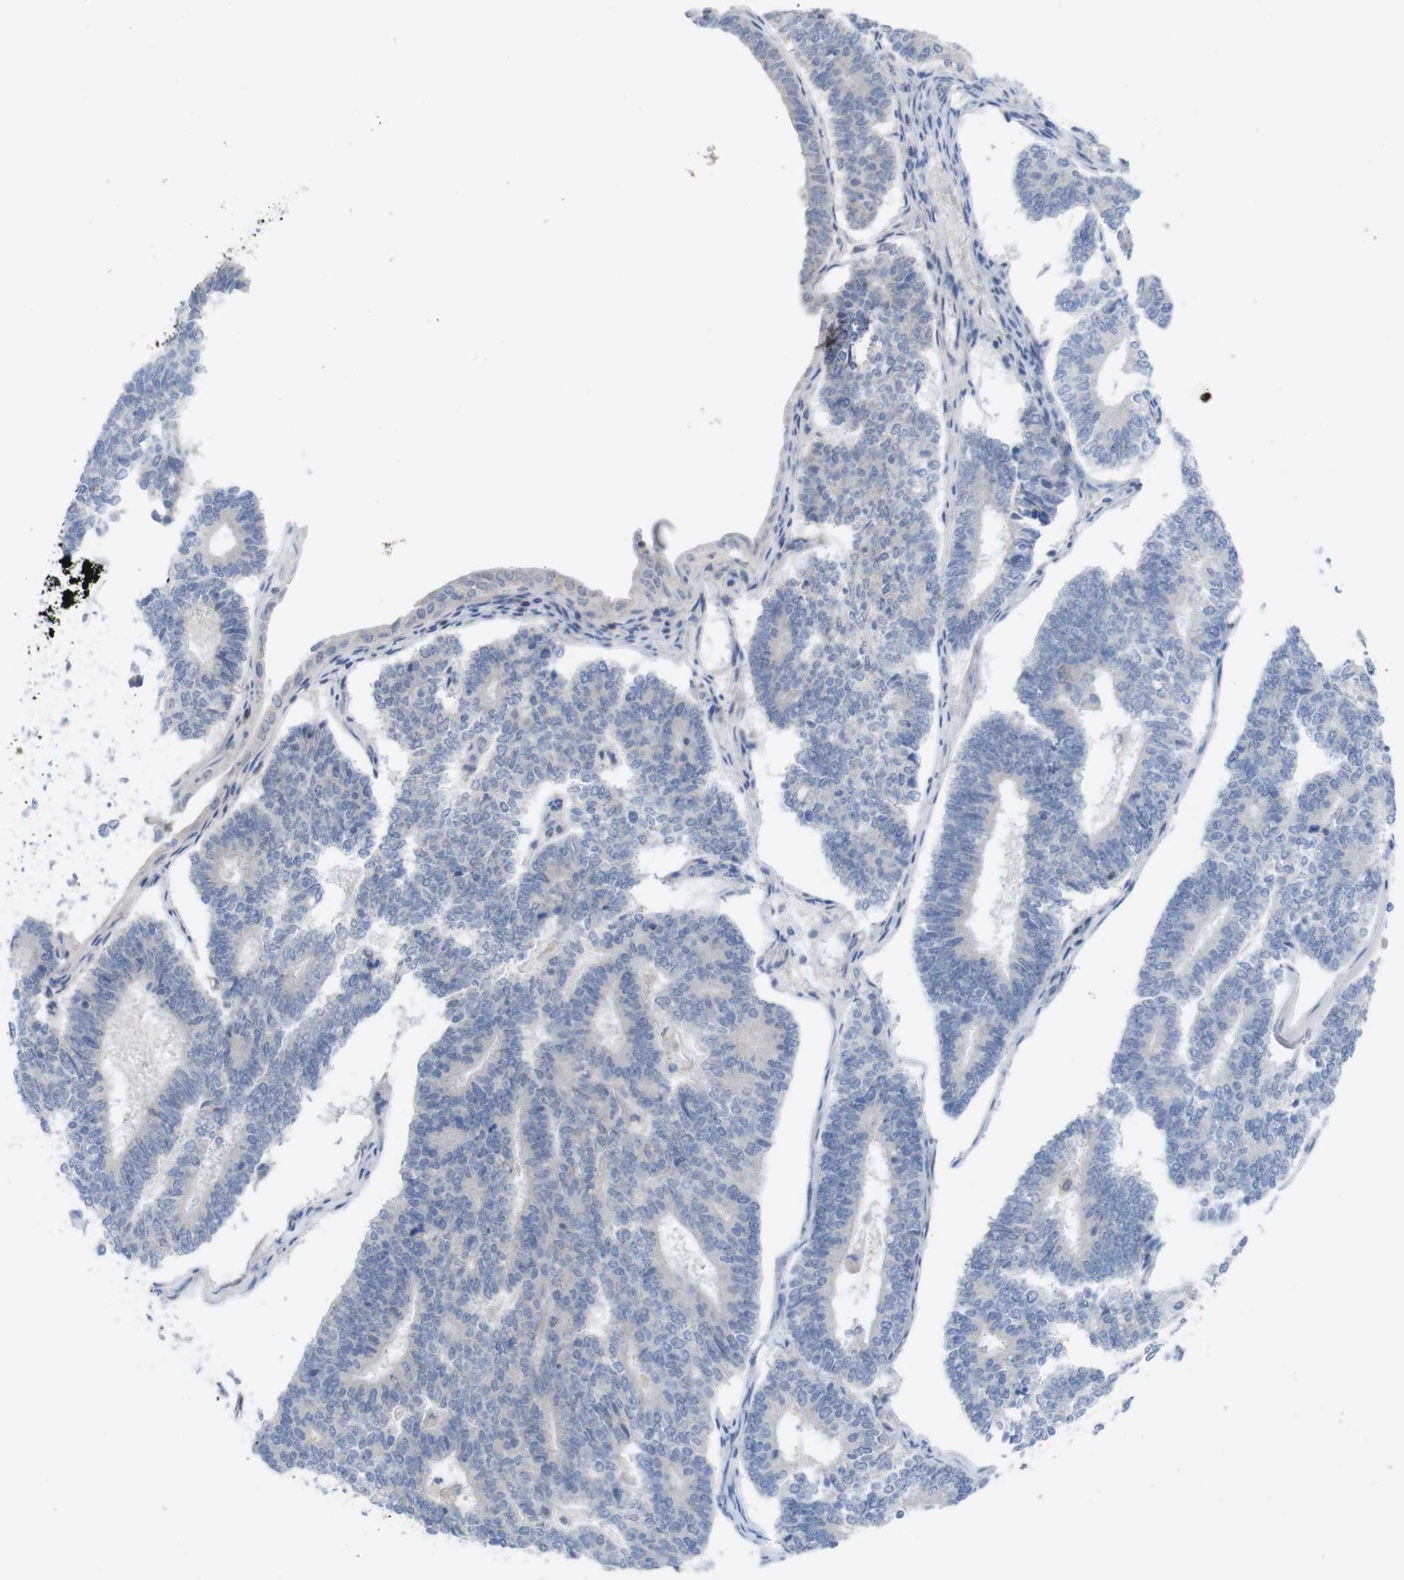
{"staining": {"intensity": "negative", "quantity": "none", "location": "none"}, "tissue": "endometrial cancer", "cell_type": "Tumor cells", "image_type": "cancer", "snomed": [{"axis": "morphology", "description": "Adenocarcinoma, NOS"}, {"axis": "topography", "description": "Endometrium"}], "caption": "An image of human endometrial cancer (adenocarcinoma) is negative for staining in tumor cells. (Brightfield microscopy of DAB IHC at high magnification).", "gene": "SLAMF7", "patient": {"sex": "female", "age": 70}}